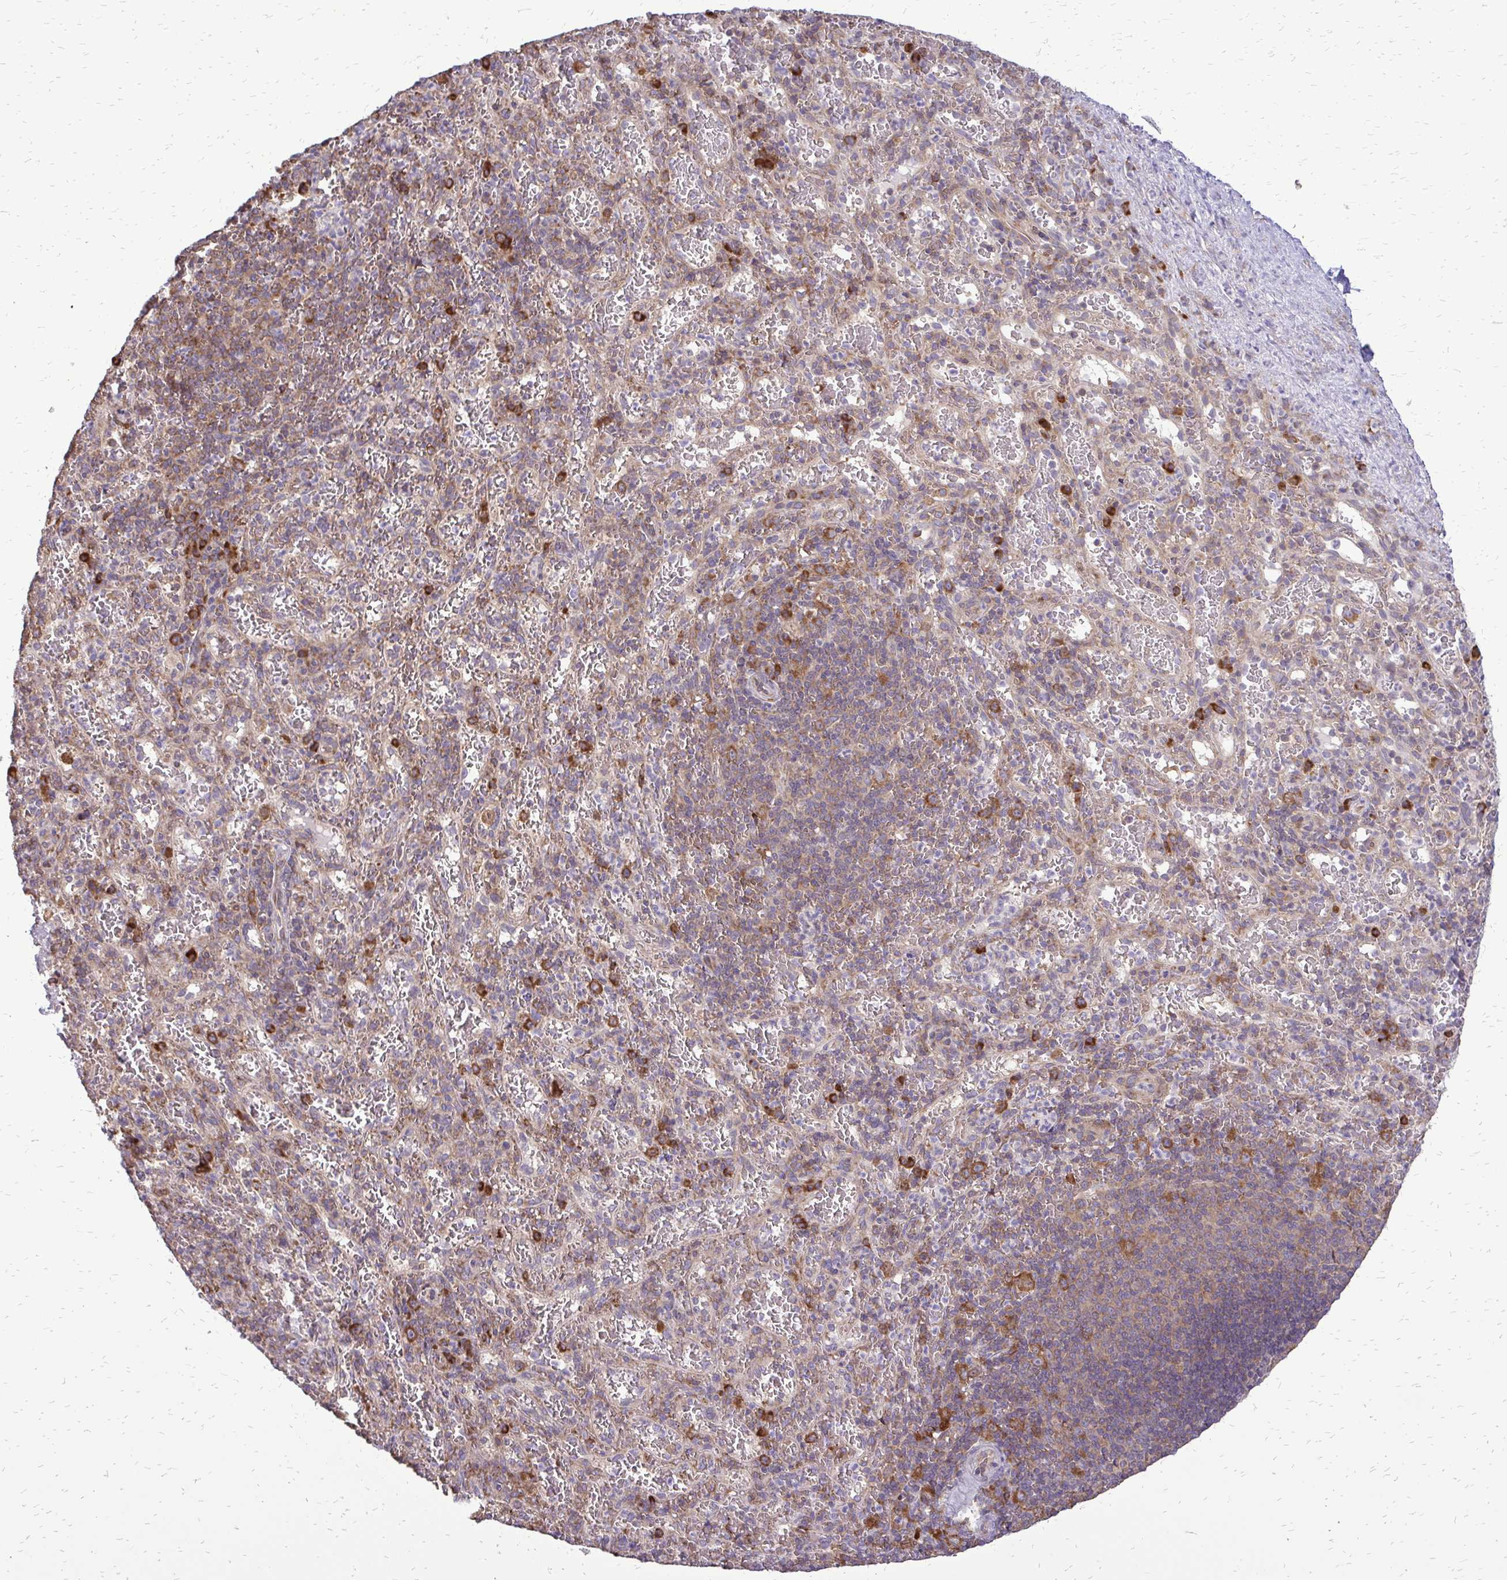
{"staining": {"intensity": "moderate", "quantity": "<25%", "location": "cytoplasmic/membranous"}, "tissue": "spleen", "cell_type": "Cells in red pulp", "image_type": "normal", "snomed": [{"axis": "morphology", "description": "Normal tissue, NOS"}, {"axis": "topography", "description": "Spleen"}], "caption": "A low amount of moderate cytoplasmic/membranous expression is present in about <25% of cells in red pulp in benign spleen. The protein is stained brown, and the nuclei are stained in blue (DAB IHC with brightfield microscopy, high magnification).", "gene": "RPS3", "patient": {"sex": "male", "age": 57}}